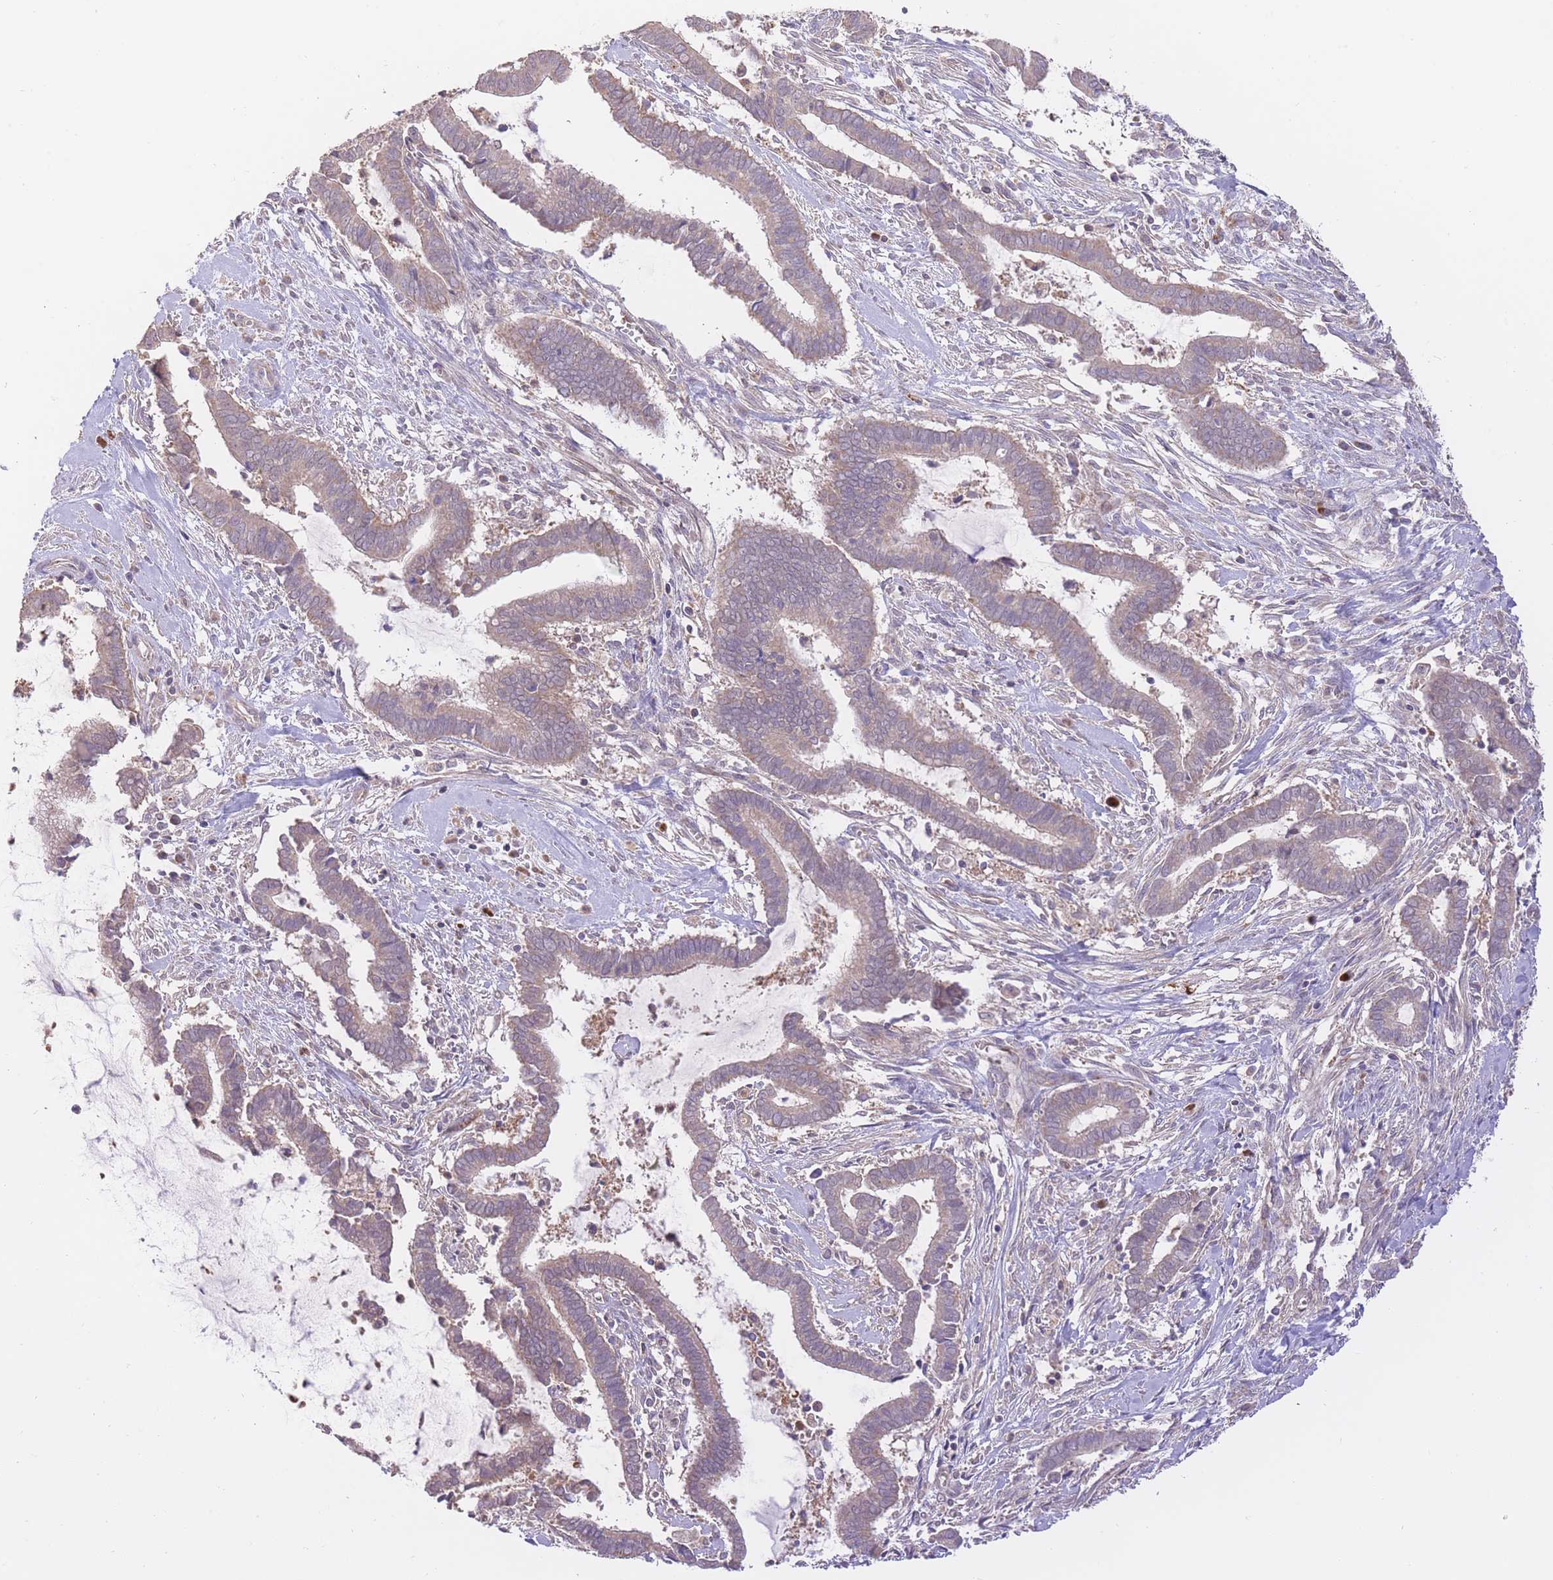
{"staining": {"intensity": "moderate", "quantity": ">75%", "location": "cytoplasmic/membranous"}, "tissue": "cervical cancer", "cell_type": "Tumor cells", "image_type": "cancer", "snomed": [{"axis": "morphology", "description": "Adenocarcinoma, NOS"}, {"axis": "topography", "description": "Cervix"}], "caption": "Approximately >75% of tumor cells in adenocarcinoma (cervical) display moderate cytoplasmic/membranous protein expression as visualized by brown immunohistochemical staining.", "gene": "PREP", "patient": {"sex": "female", "age": 44}}